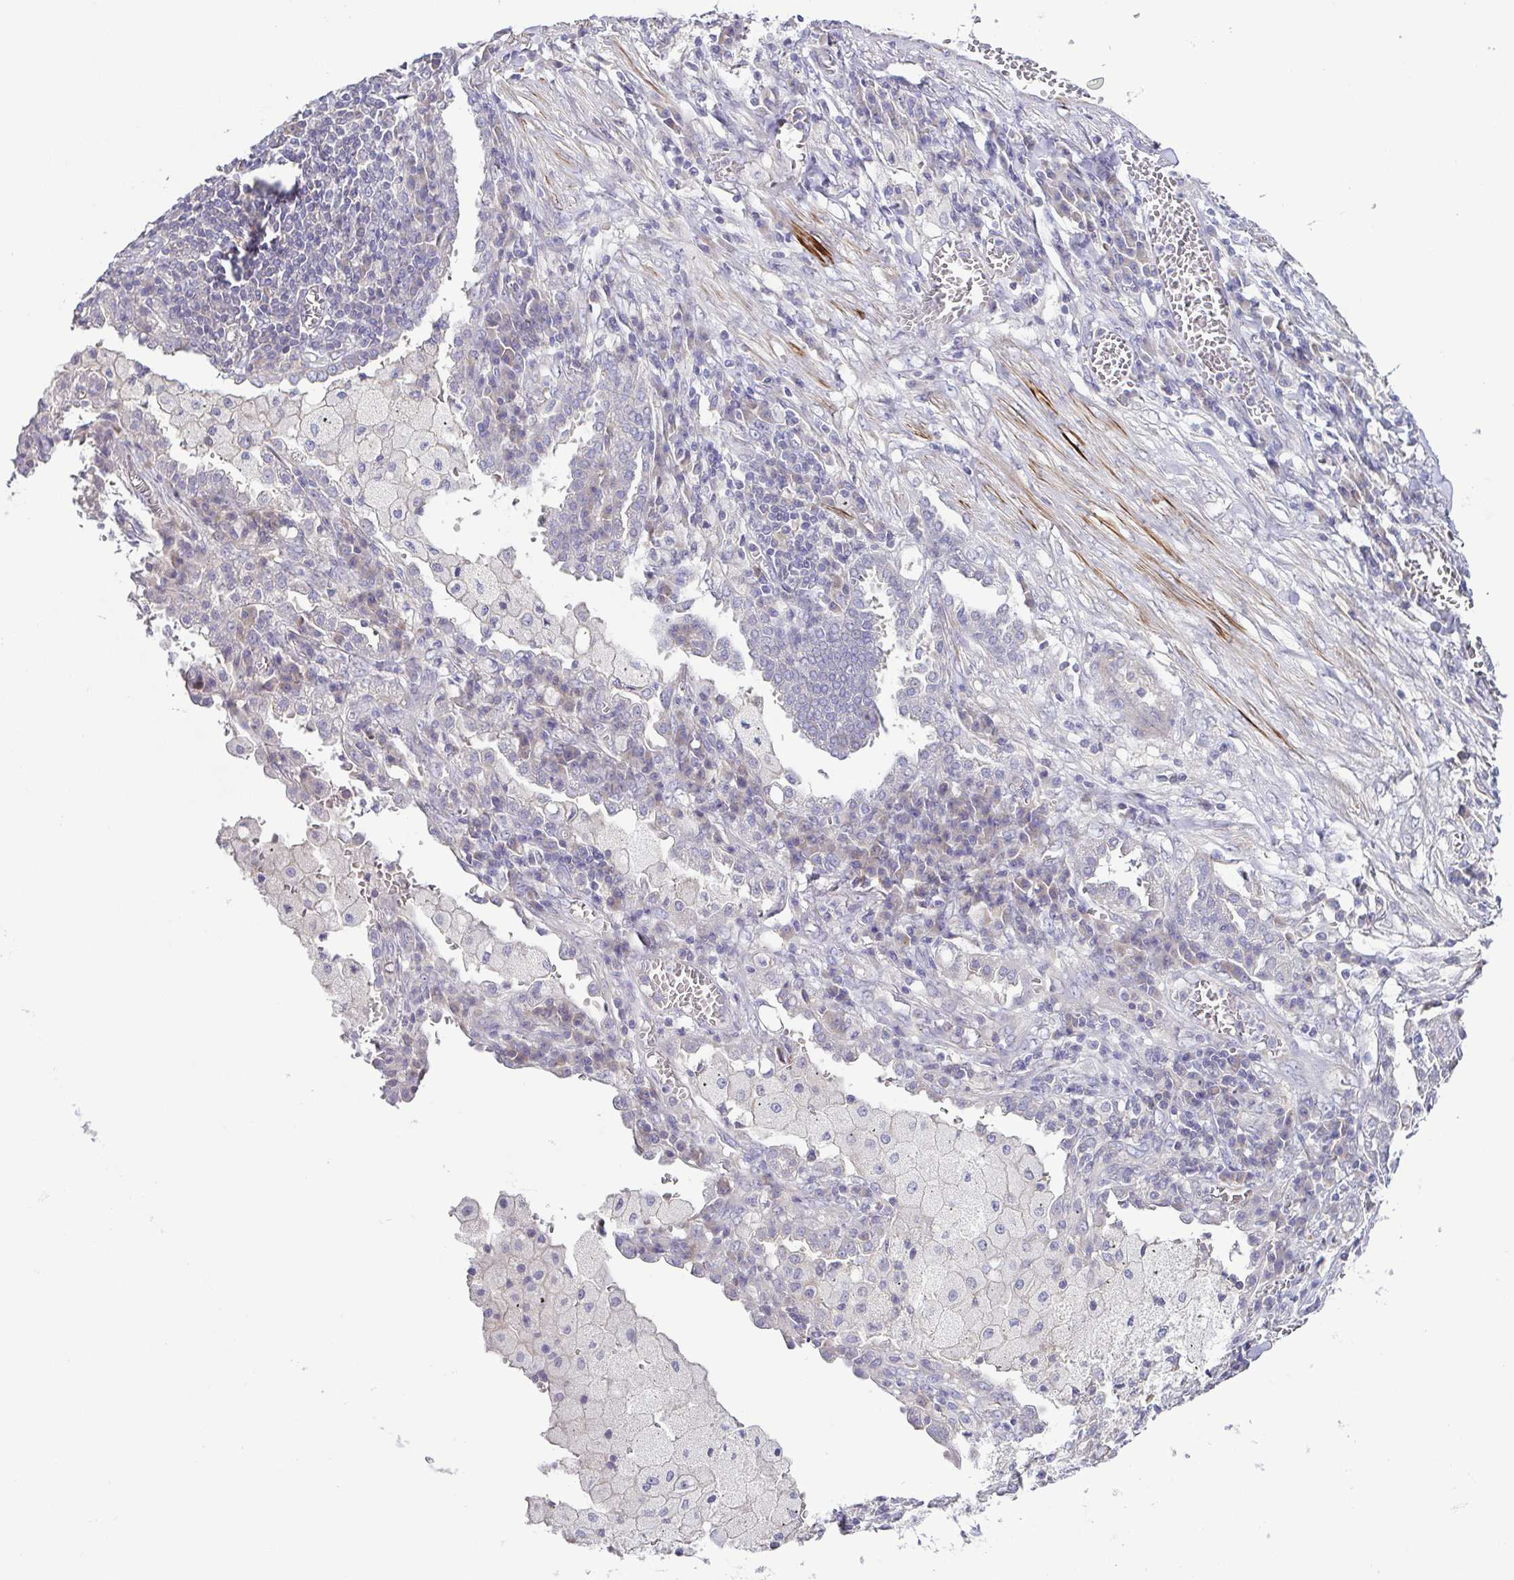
{"staining": {"intensity": "negative", "quantity": "none", "location": "none"}, "tissue": "lung cancer", "cell_type": "Tumor cells", "image_type": "cancer", "snomed": [{"axis": "morphology", "description": "Adenocarcinoma, NOS"}, {"axis": "topography", "description": "Lung"}], "caption": "Immunohistochemical staining of human lung cancer (adenocarcinoma) displays no significant expression in tumor cells.", "gene": "CFAP97D1", "patient": {"sex": "male", "age": 57}}